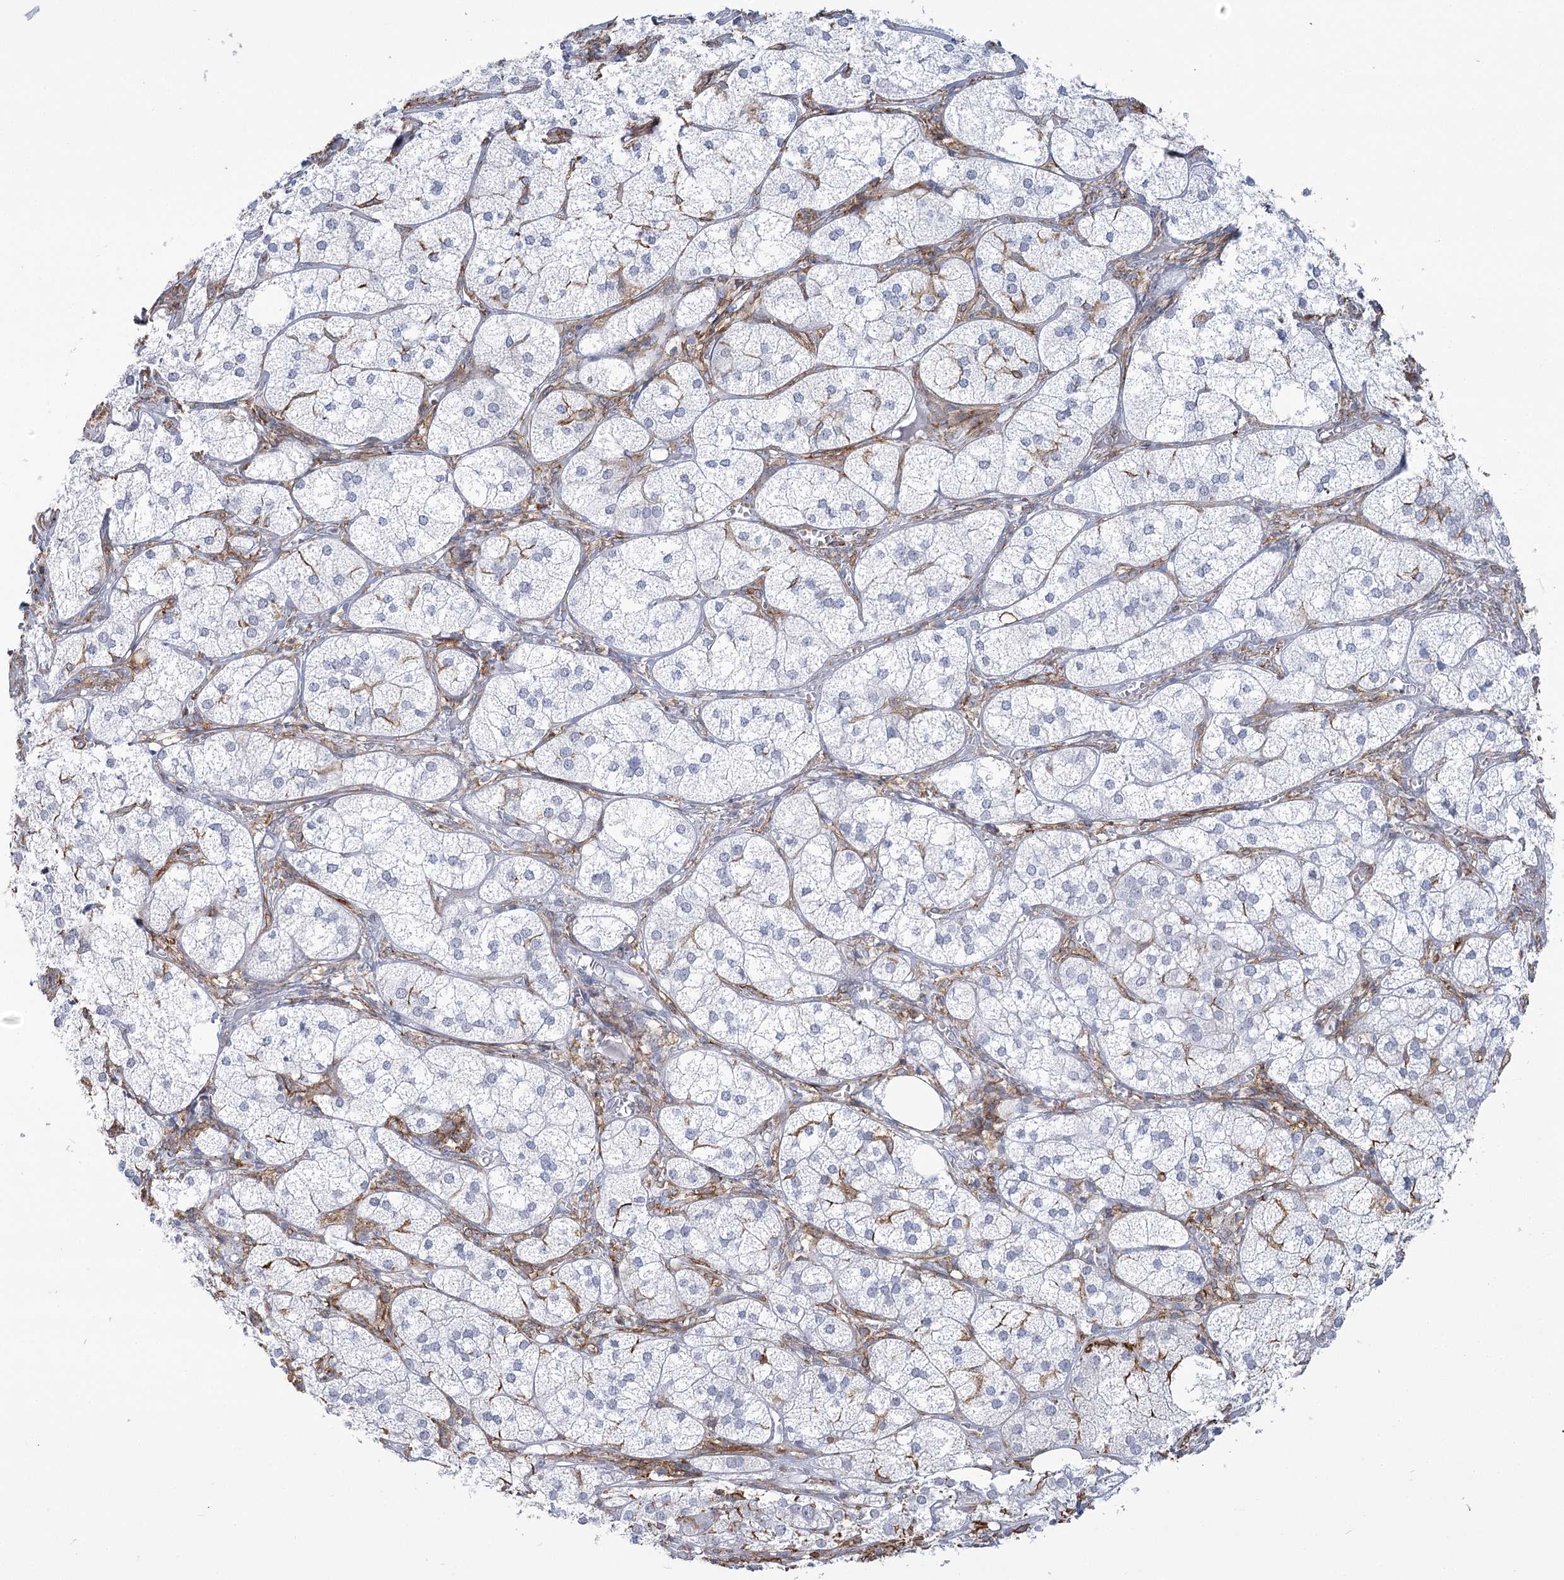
{"staining": {"intensity": "negative", "quantity": "none", "location": "none"}, "tissue": "adrenal gland", "cell_type": "Glandular cells", "image_type": "normal", "snomed": [{"axis": "morphology", "description": "Normal tissue, NOS"}, {"axis": "topography", "description": "Adrenal gland"}], "caption": "Immunohistochemistry (IHC) micrograph of unremarkable adrenal gland: human adrenal gland stained with DAB (3,3'-diaminobenzidine) displays no significant protein staining in glandular cells.", "gene": "C11orf1", "patient": {"sex": "female", "age": 61}}